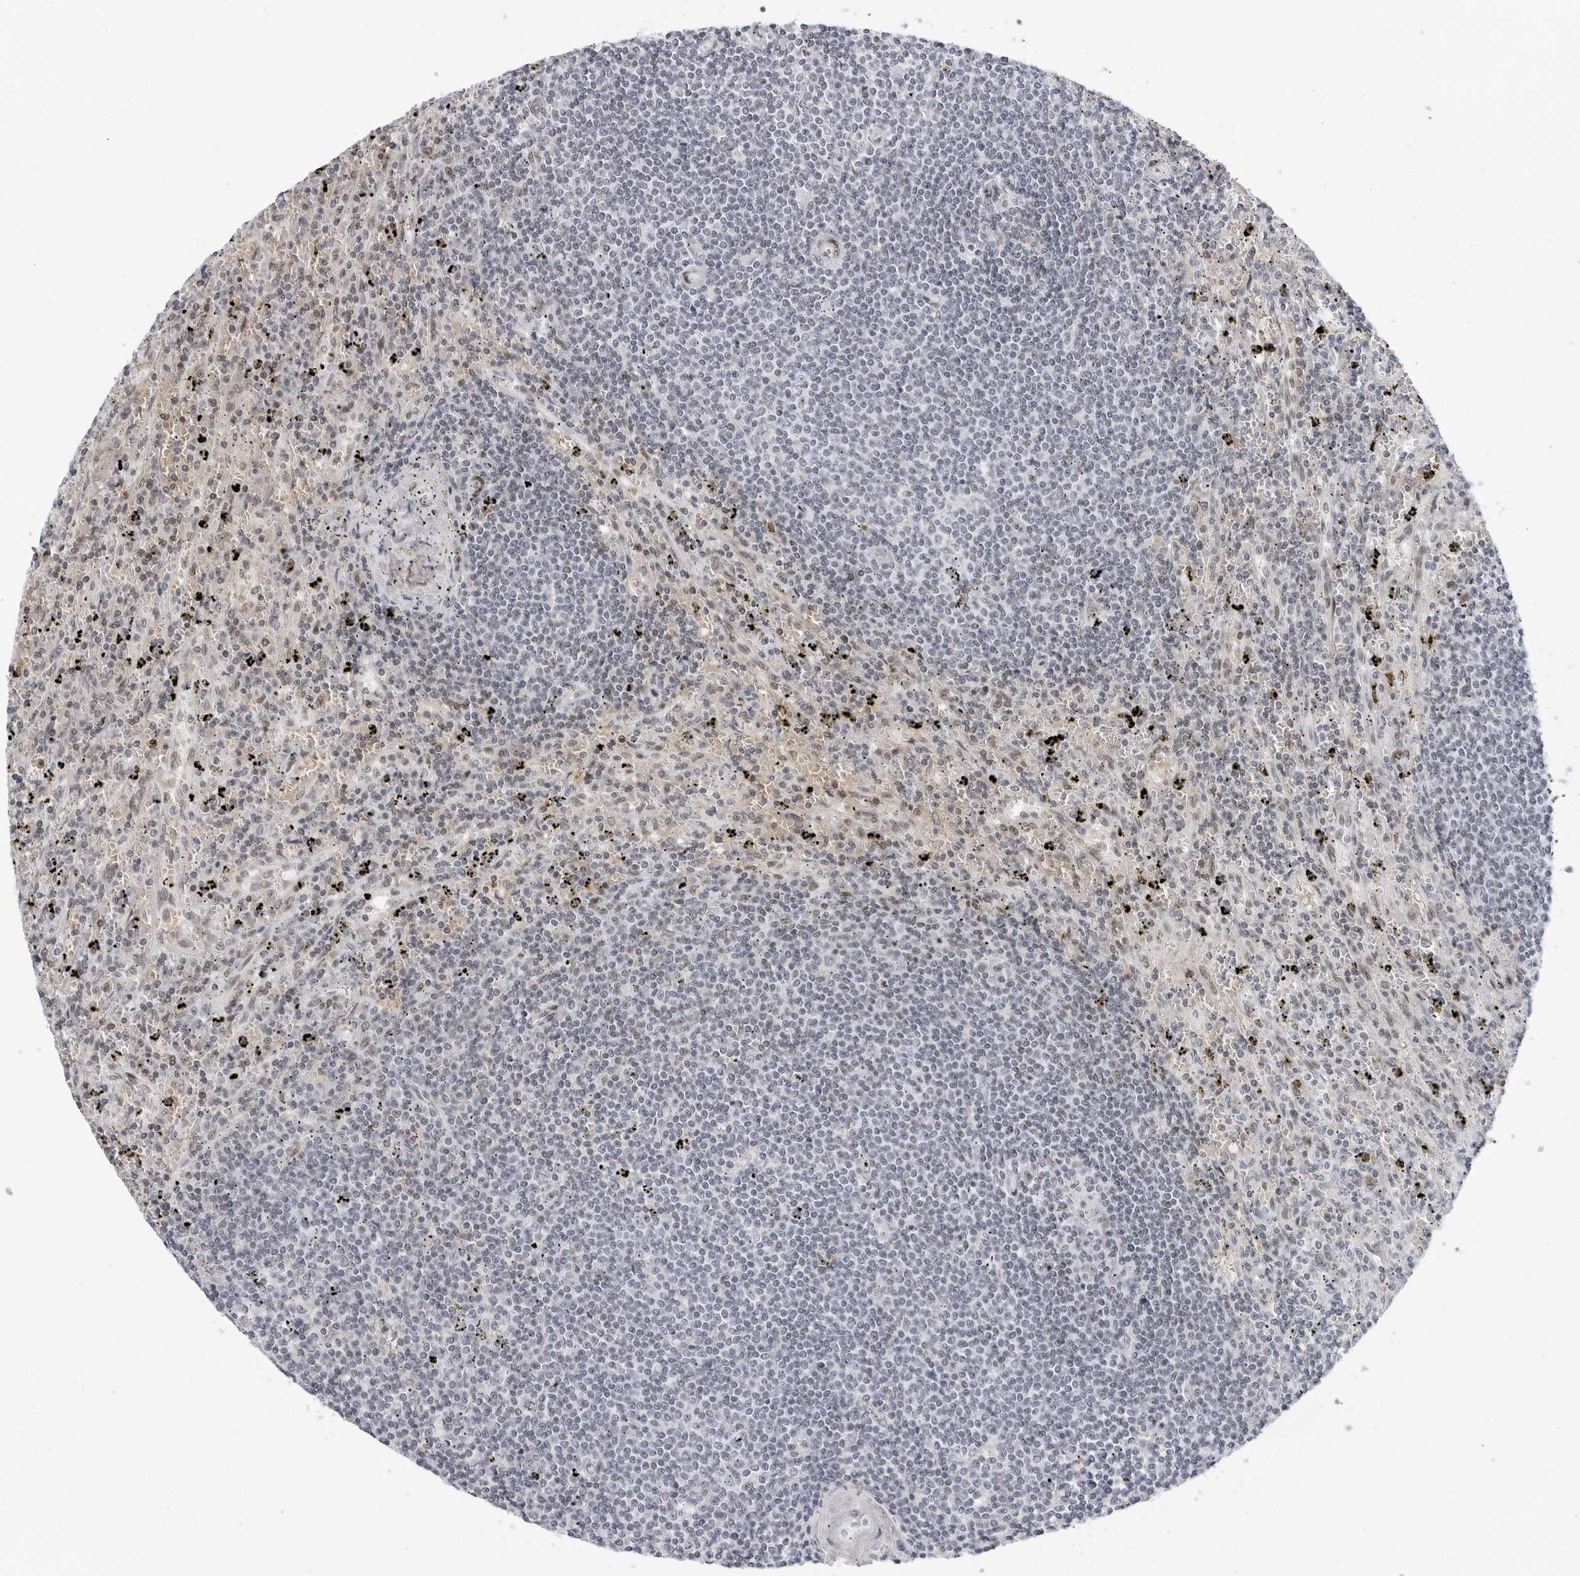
{"staining": {"intensity": "weak", "quantity": "<25%", "location": "nuclear"}, "tissue": "lymphoma", "cell_type": "Tumor cells", "image_type": "cancer", "snomed": [{"axis": "morphology", "description": "Malignant lymphoma, non-Hodgkin's type, Low grade"}, {"axis": "topography", "description": "Spleen"}], "caption": "Tumor cells show no significant protein expression in lymphoma. (Immunohistochemistry, brightfield microscopy, high magnification).", "gene": "VEZF1", "patient": {"sex": "male", "age": 76}}